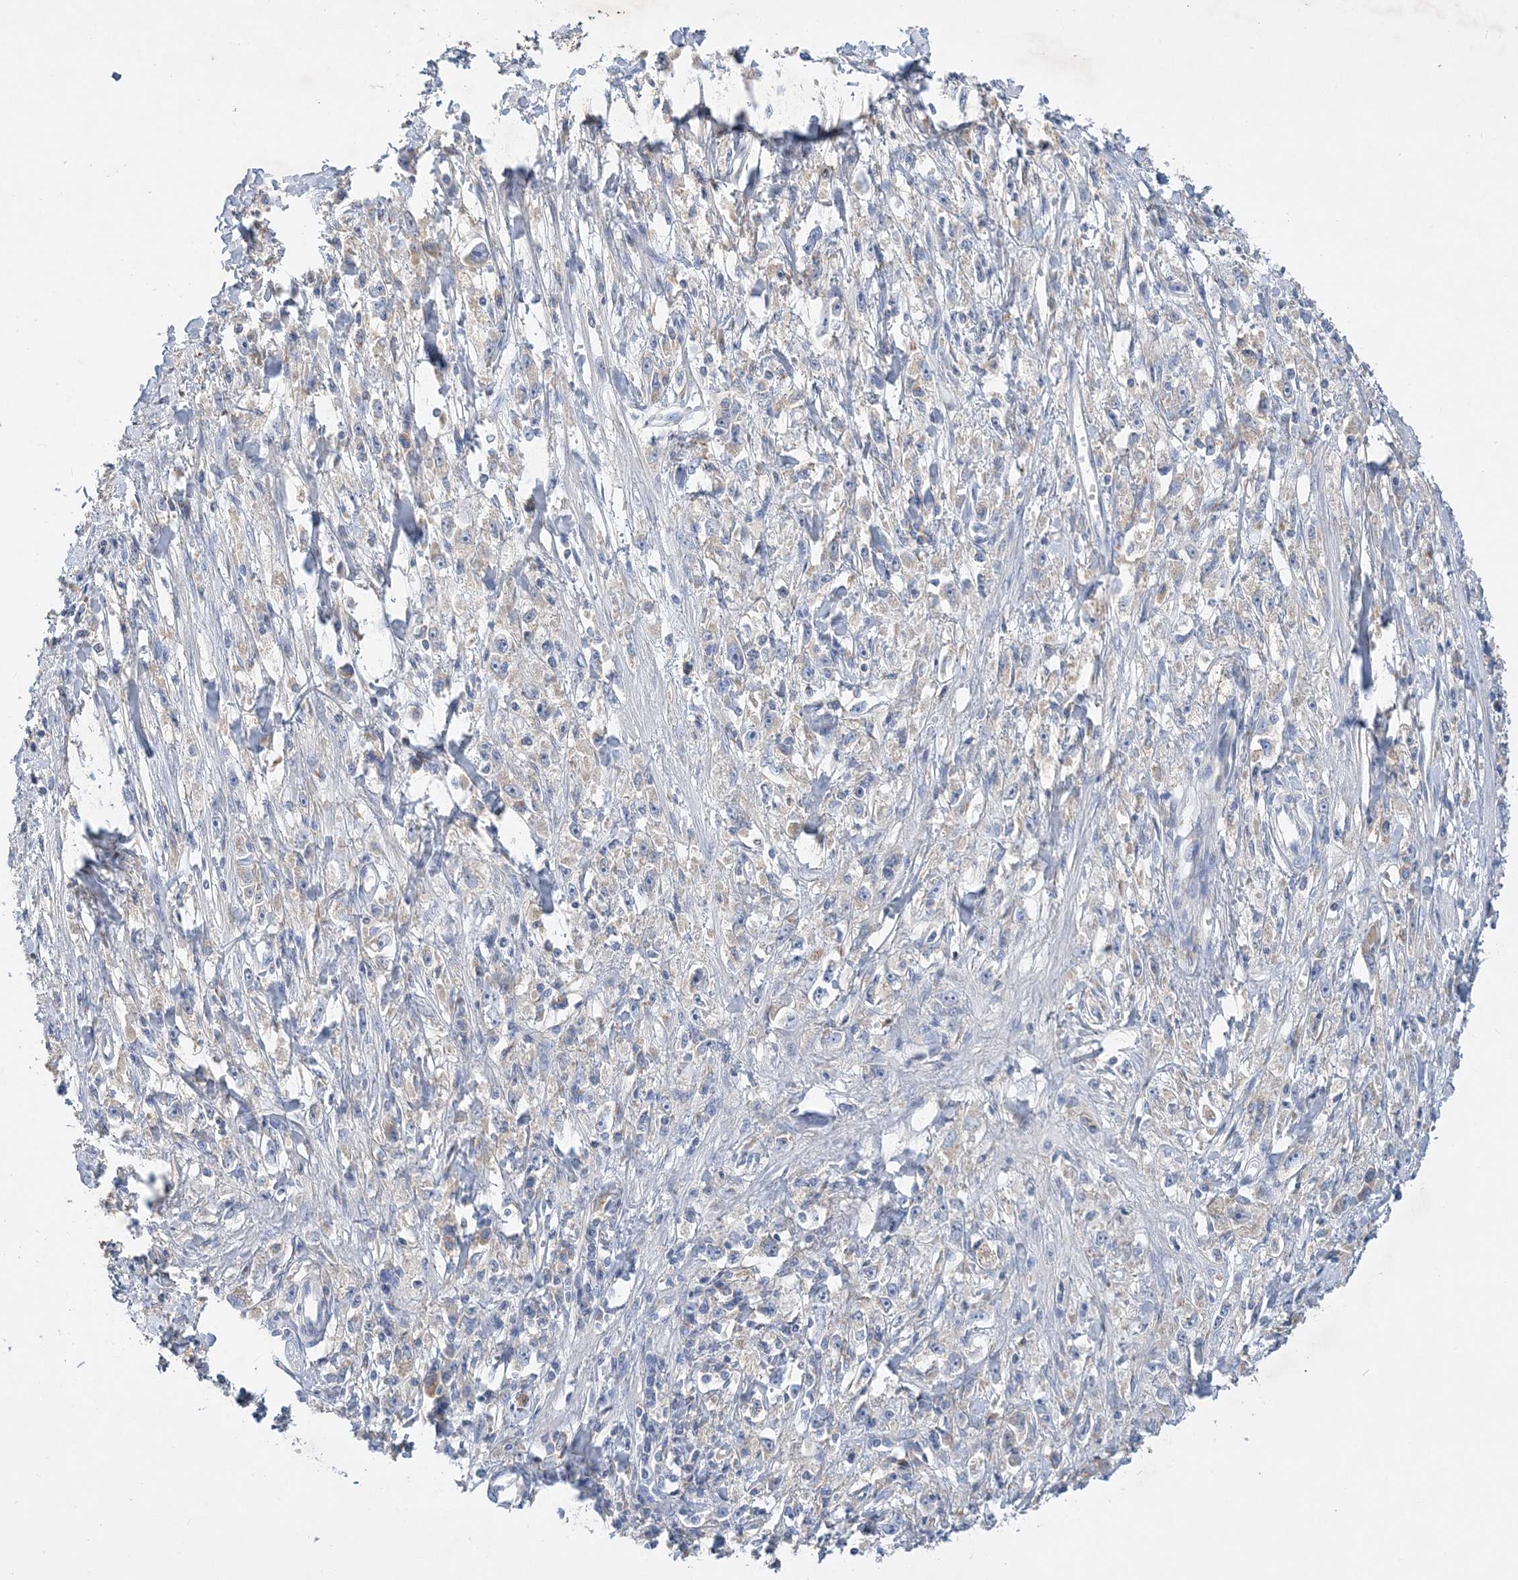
{"staining": {"intensity": "weak", "quantity": "<25%", "location": "cytoplasmic/membranous"}, "tissue": "stomach cancer", "cell_type": "Tumor cells", "image_type": "cancer", "snomed": [{"axis": "morphology", "description": "Adenocarcinoma, NOS"}, {"axis": "topography", "description": "Stomach"}], "caption": "Immunohistochemistry (IHC) micrograph of human stomach cancer stained for a protein (brown), which exhibits no positivity in tumor cells.", "gene": "GRINA", "patient": {"sex": "female", "age": 59}}